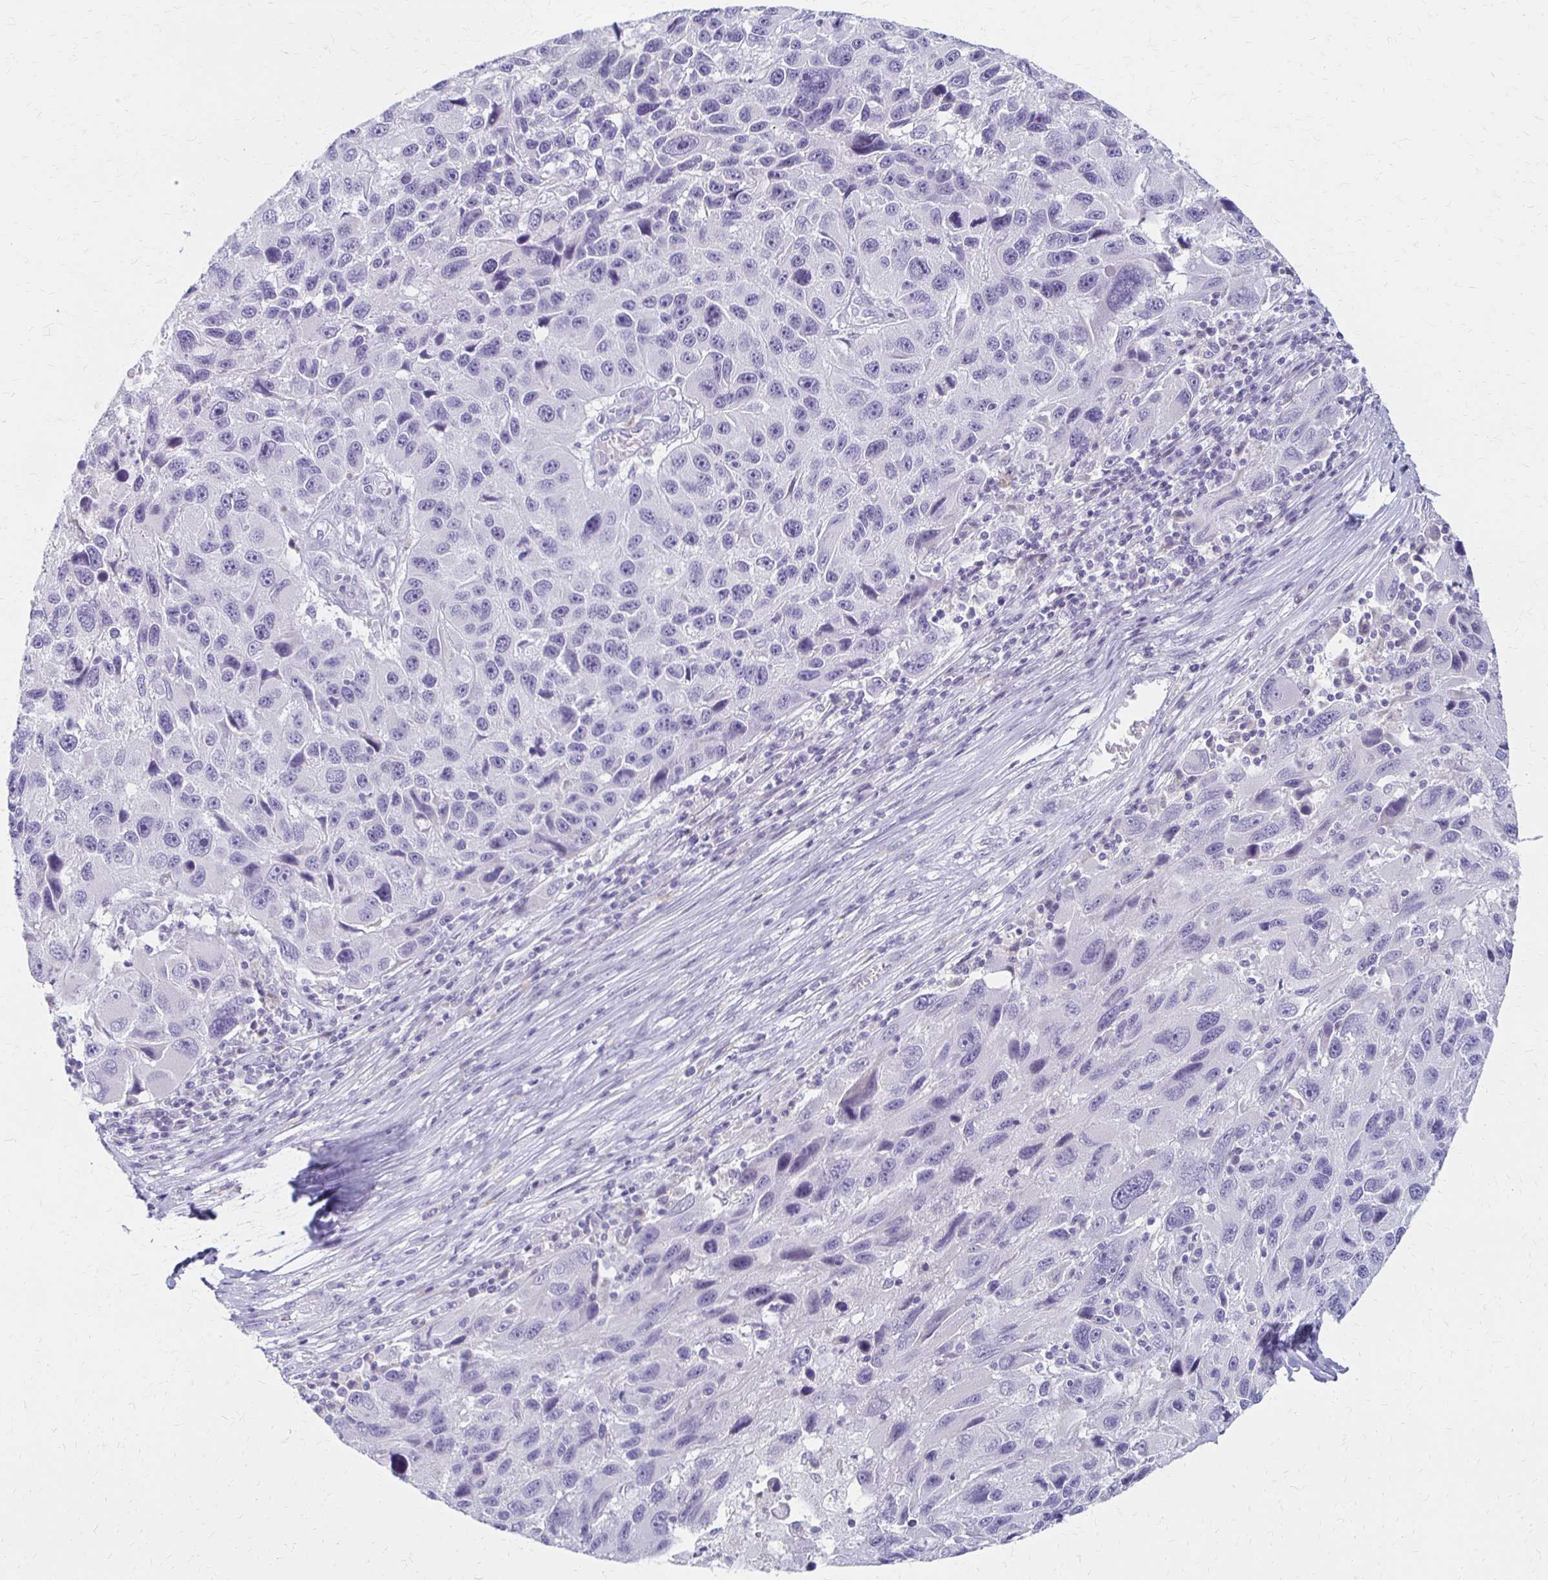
{"staining": {"intensity": "negative", "quantity": "none", "location": "none"}, "tissue": "melanoma", "cell_type": "Tumor cells", "image_type": "cancer", "snomed": [{"axis": "morphology", "description": "Malignant melanoma, NOS"}, {"axis": "topography", "description": "Skin"}], "caption": "Immunohistochemistry image of malignant melanoma stained for a protein (brown), which demonstrates no positivity in tumor cells. (DAB (3,3'-diaminobenzidine) IHC visualized using brightfield microscopy, high magnification).", "gene": "IVL", "patient": {"sex": "male", "age": 53}}